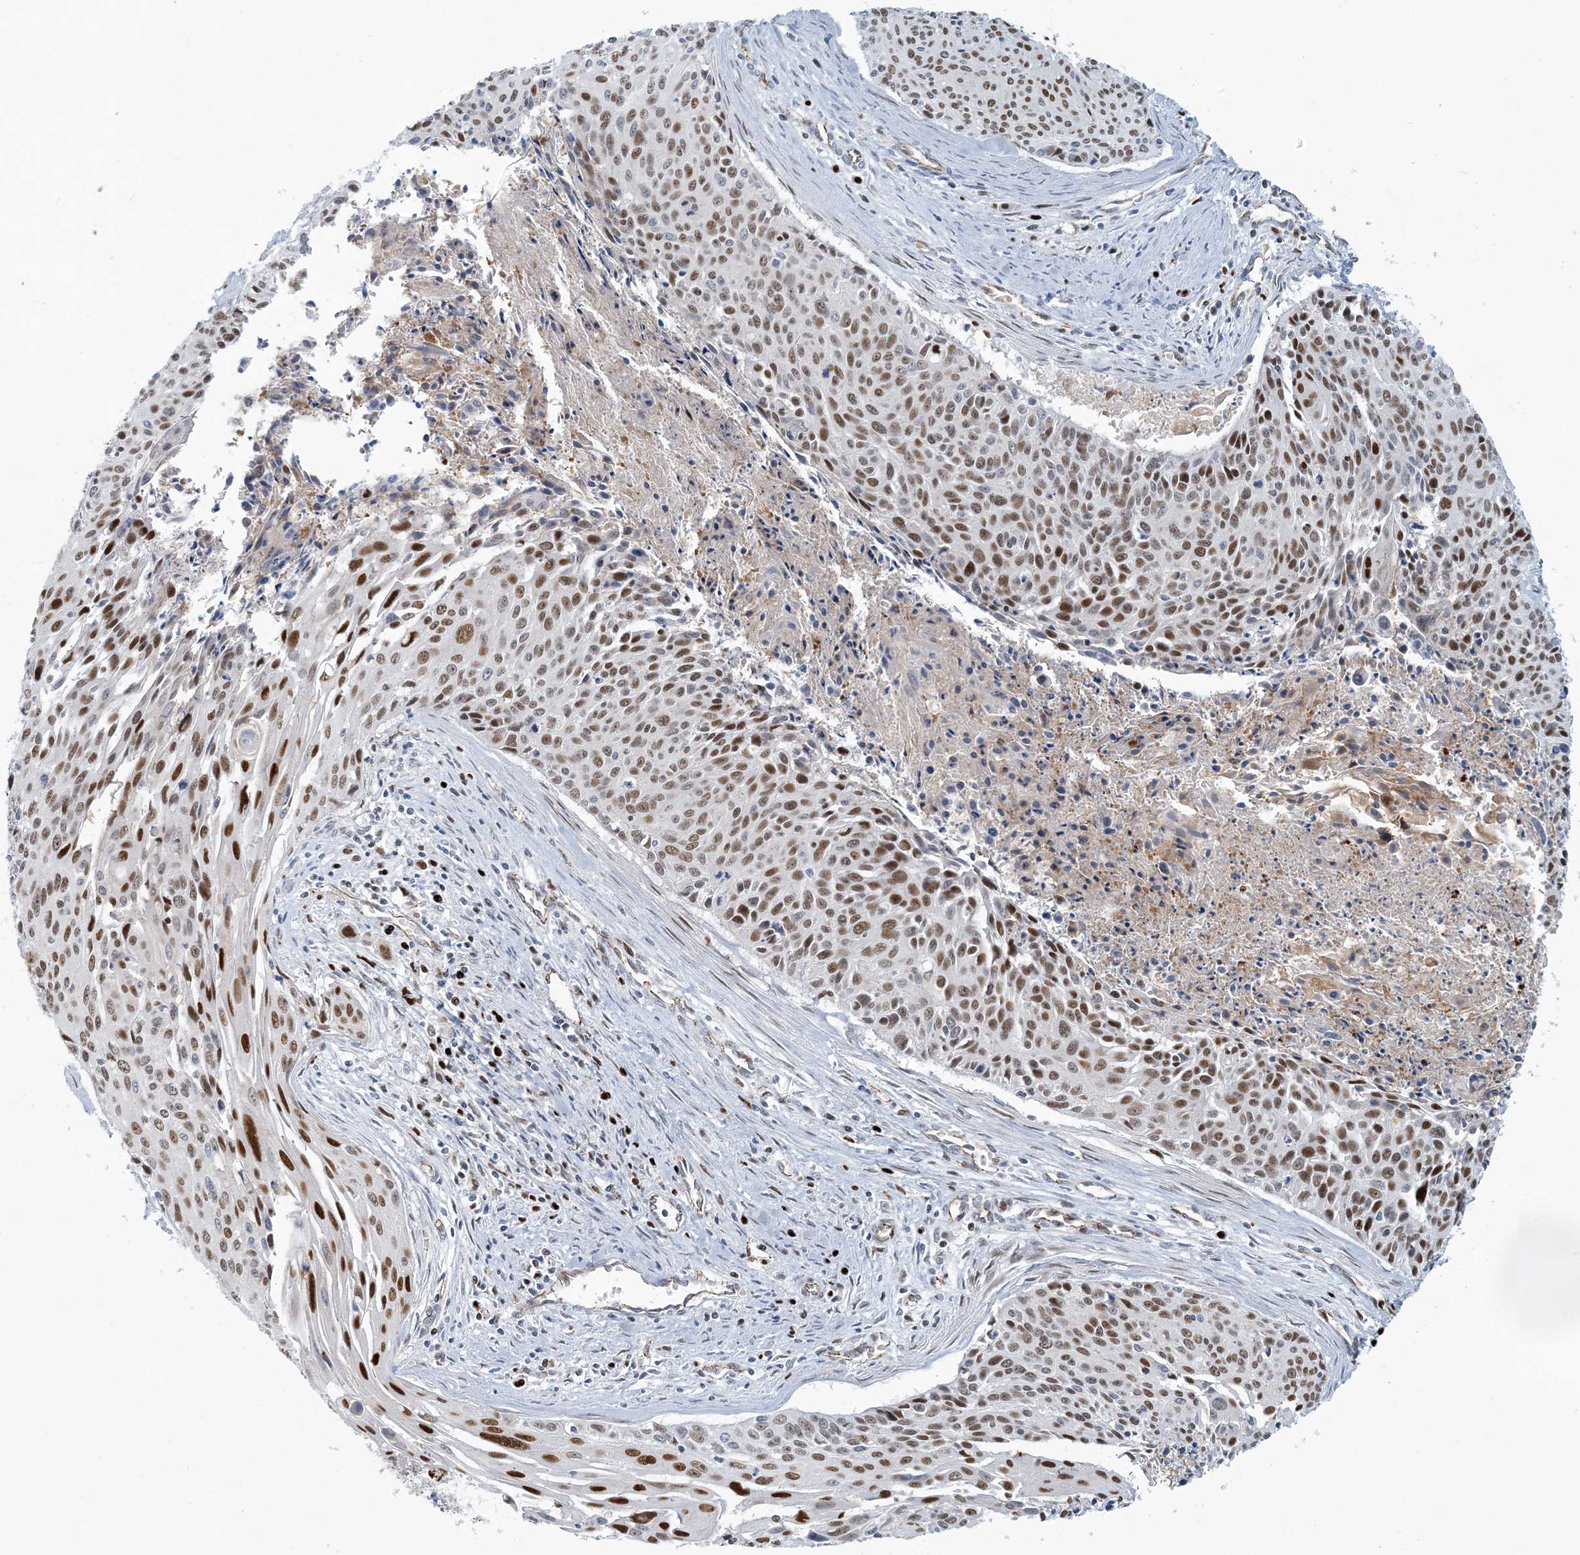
{"staining": {"intensity": "moderate", "quantity": ">75%", "location": "nuclear"}, "tissue": "cervical cancer", "cell_type": "Tumor cells", "image_type": "cancer", "snomed": [{"axis": "morphology", "description": "Squamous cell carcinoma, NOS"}, {"axis": "topography", "description": "Cervix"}], "caption": "This is a photomicrograph of immunohistochemistry staining of cervical cancer, which shows moderate positivity in the nuclear of tumor cells.", "gene": "AK9", "patient": {"sex": "female", "age": 55}}